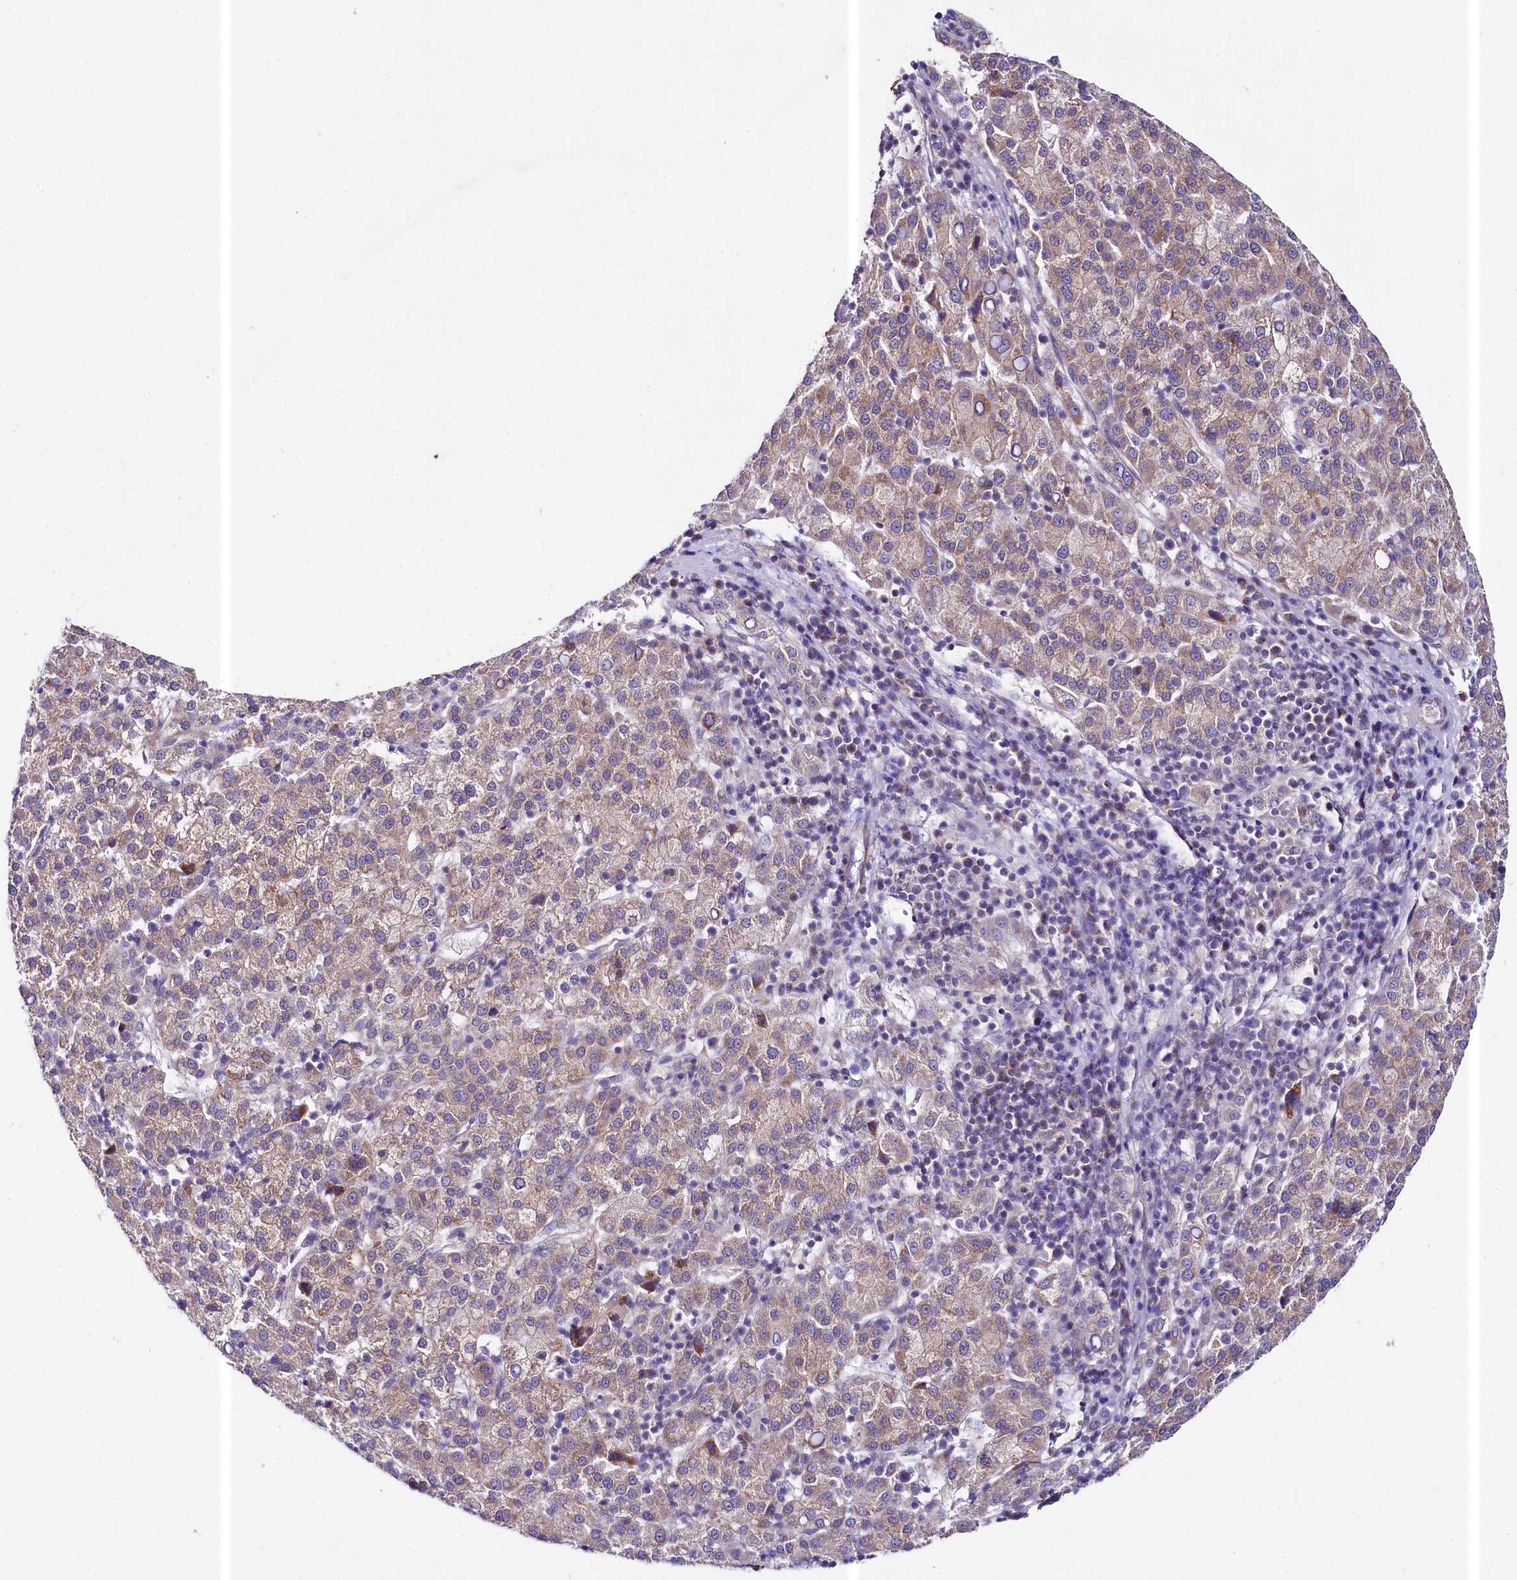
{"staining": {"intensity": "moderate", "quantity": ">75%", "location": "cytoplasmic/membranous"}, "tissue": "liver cancer", "cell_type": "Tumor cells", "image_type": "cancer", "snomed": [{"axis": "morphology", "description": "Carcinoma, Hepatocellular, NOS"}, {"axis": "topography", "description": "Liver"}], "caption": "Immunohistochemical staining of liver cancer (hepatocellular carcinoma) exhibits medium levels of moderate cytoplasmic/membranous positivity in about >75% of tumor cells.", "gene": "CEP295", "patient": {"sex": "female", "age": 58}}